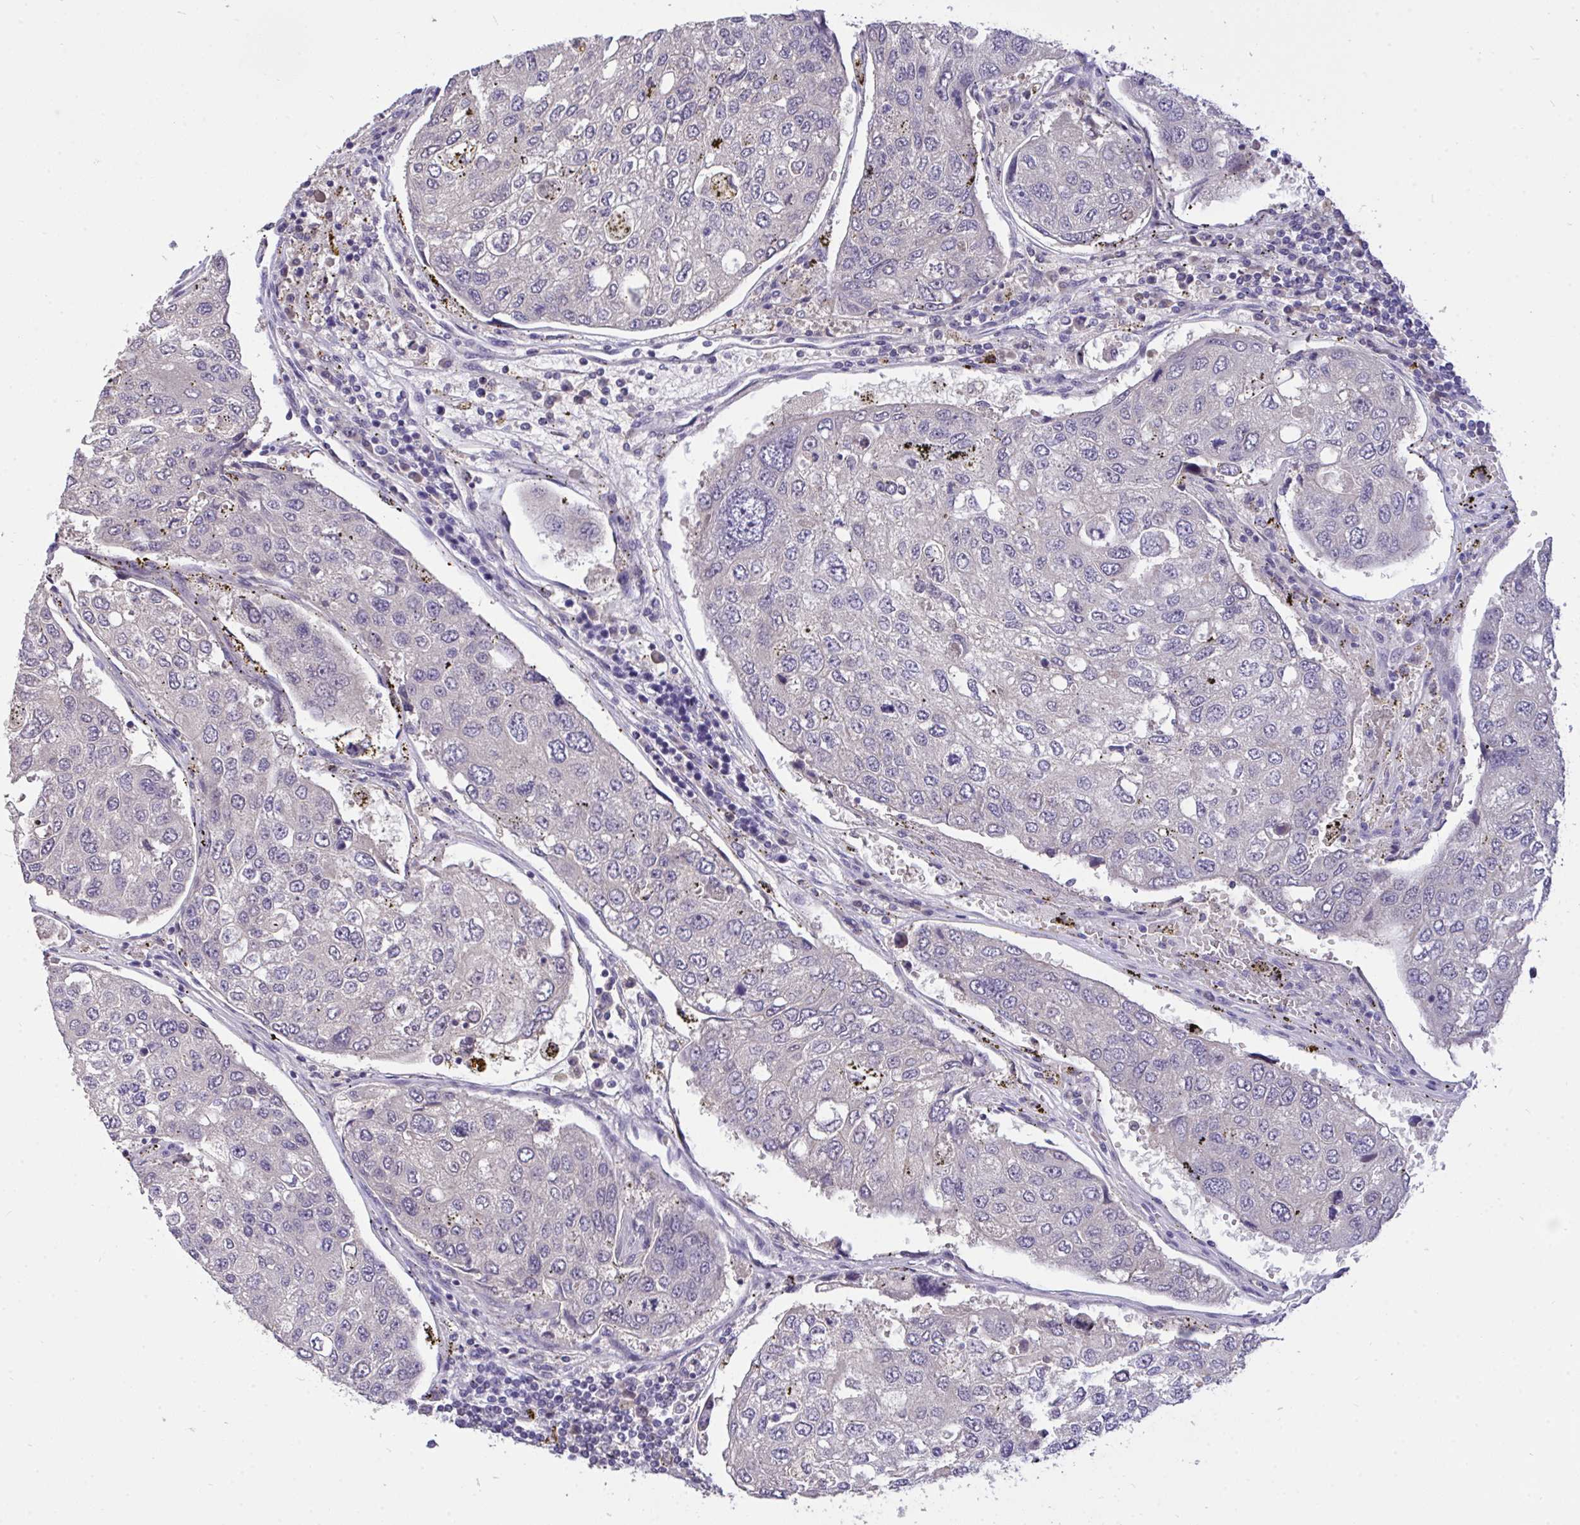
{"staining": {"intensity": "negative", "quantity": "none", "location": "none"}, "tissue": "urothelial cancer", "cell_type": "Tumor cells", "image_type": "cancer", "snomed": [{"axis": "morphology", "description": "Urothelial carcinoma, High grade"}, {"axis": "topography", "description": "Lymph node"}, {"axis": "topography", "description": "Urinary bladder"}], "caption": "The IHC photomicrograph has no significant expression in tumor cells of urothelial cancer tissue.", "gene": "C19orf54", "patient": {"sex": "male", "age": 51}}